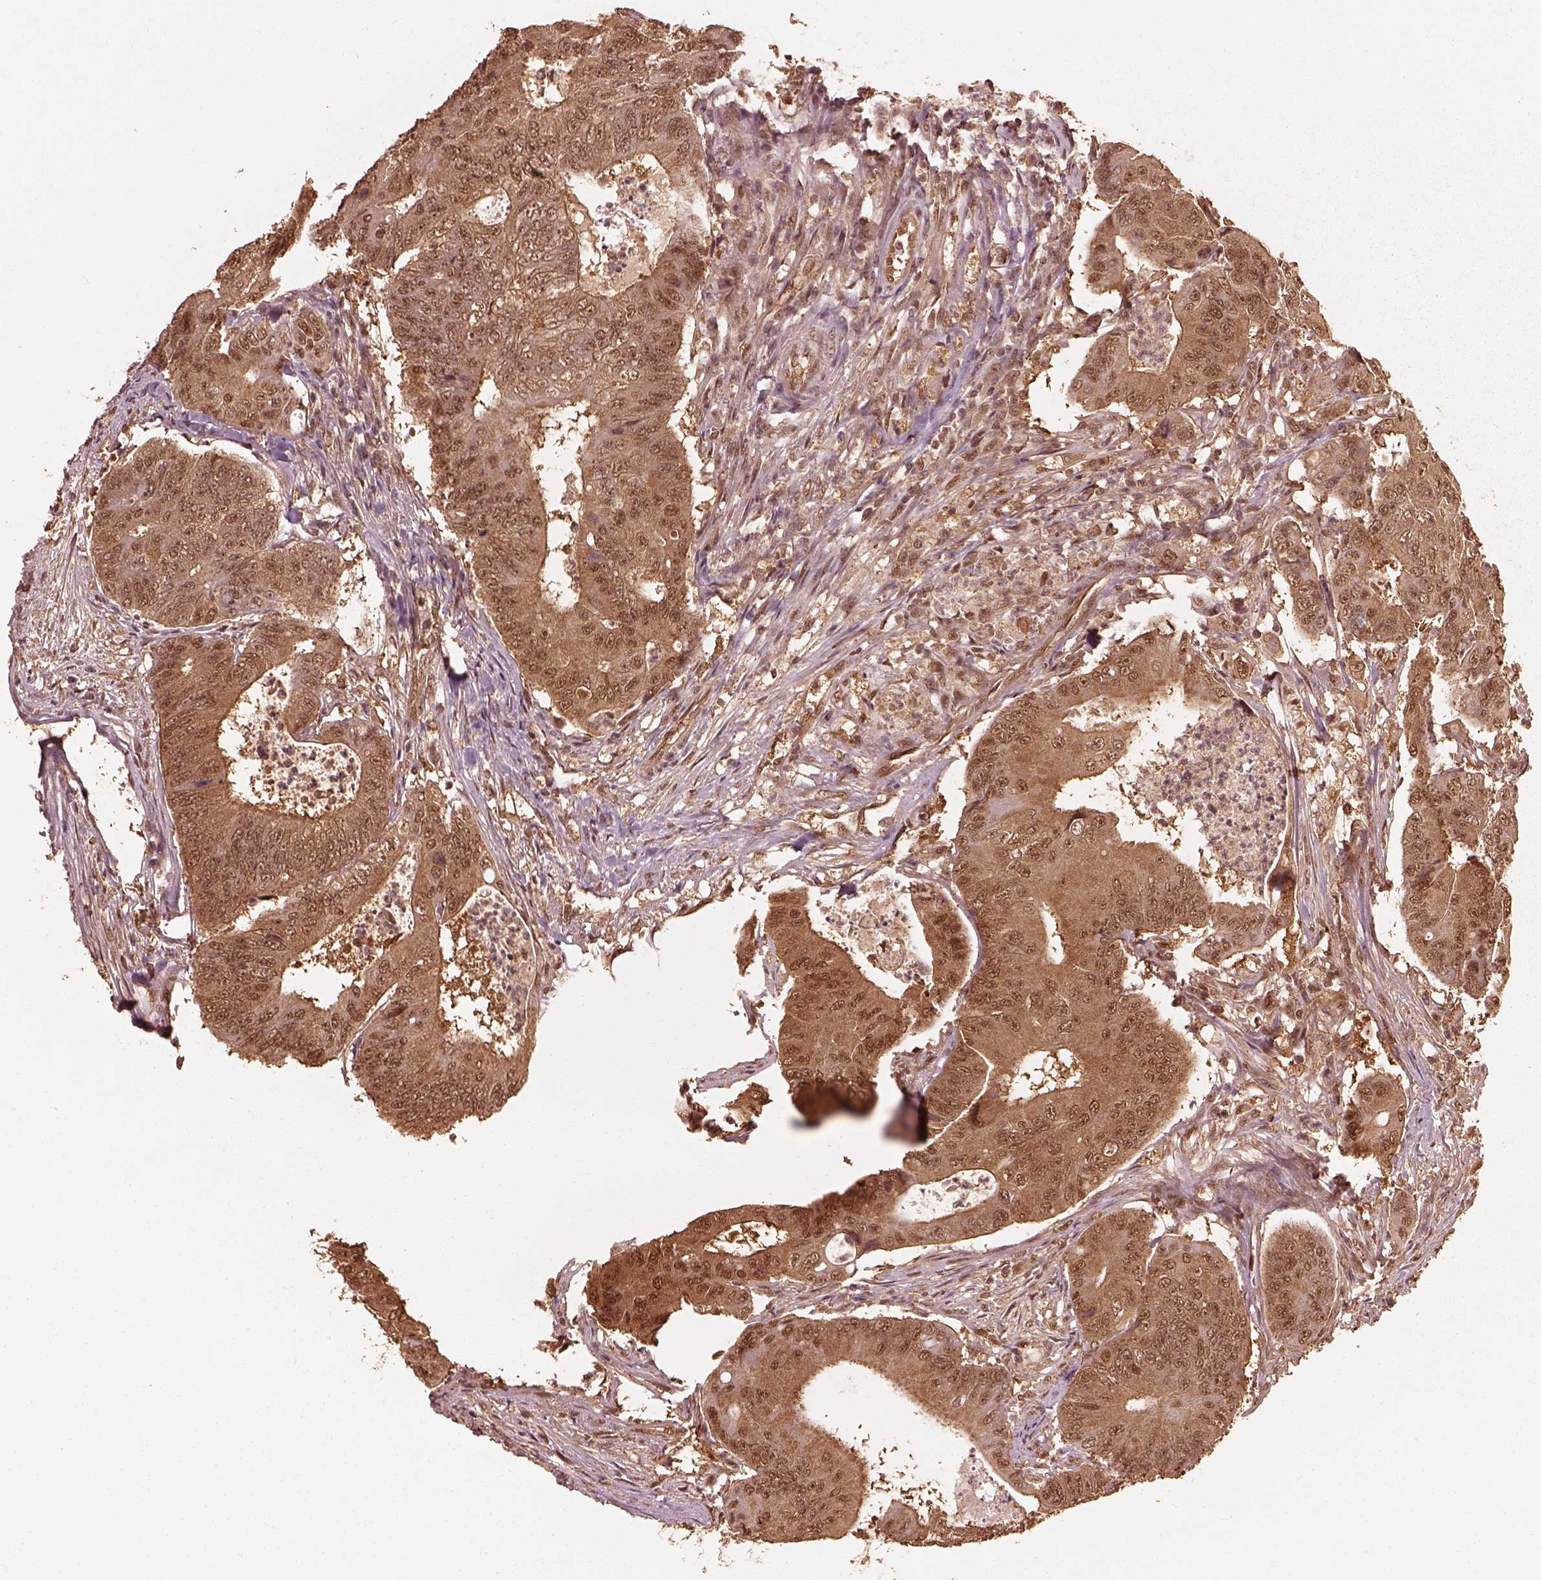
{"staining": {"intensity": "weak", "quantity": ">75%", "location": "cytoplasmic/membranous,nuclear"}, "tissue": "colorectal cancer", "cell_type": "Tumor cells", "image_type": "cancer", "snomed": [{"axis": "morphology", "description": "Adenocarcinoma, NOS"}, {"axis": "topography", "description": "Colon"}], "caption": "DAB (3,3'-diaminobenzidine) immunohistochemical staining of colorectal adenocarcinoma exhibits weak cytoplasmic/membranous and nuclear protein positivity in about >75% of tumor cells.", "gene": "PSMC5", "patient": {"sex": "female", "age": 48}}